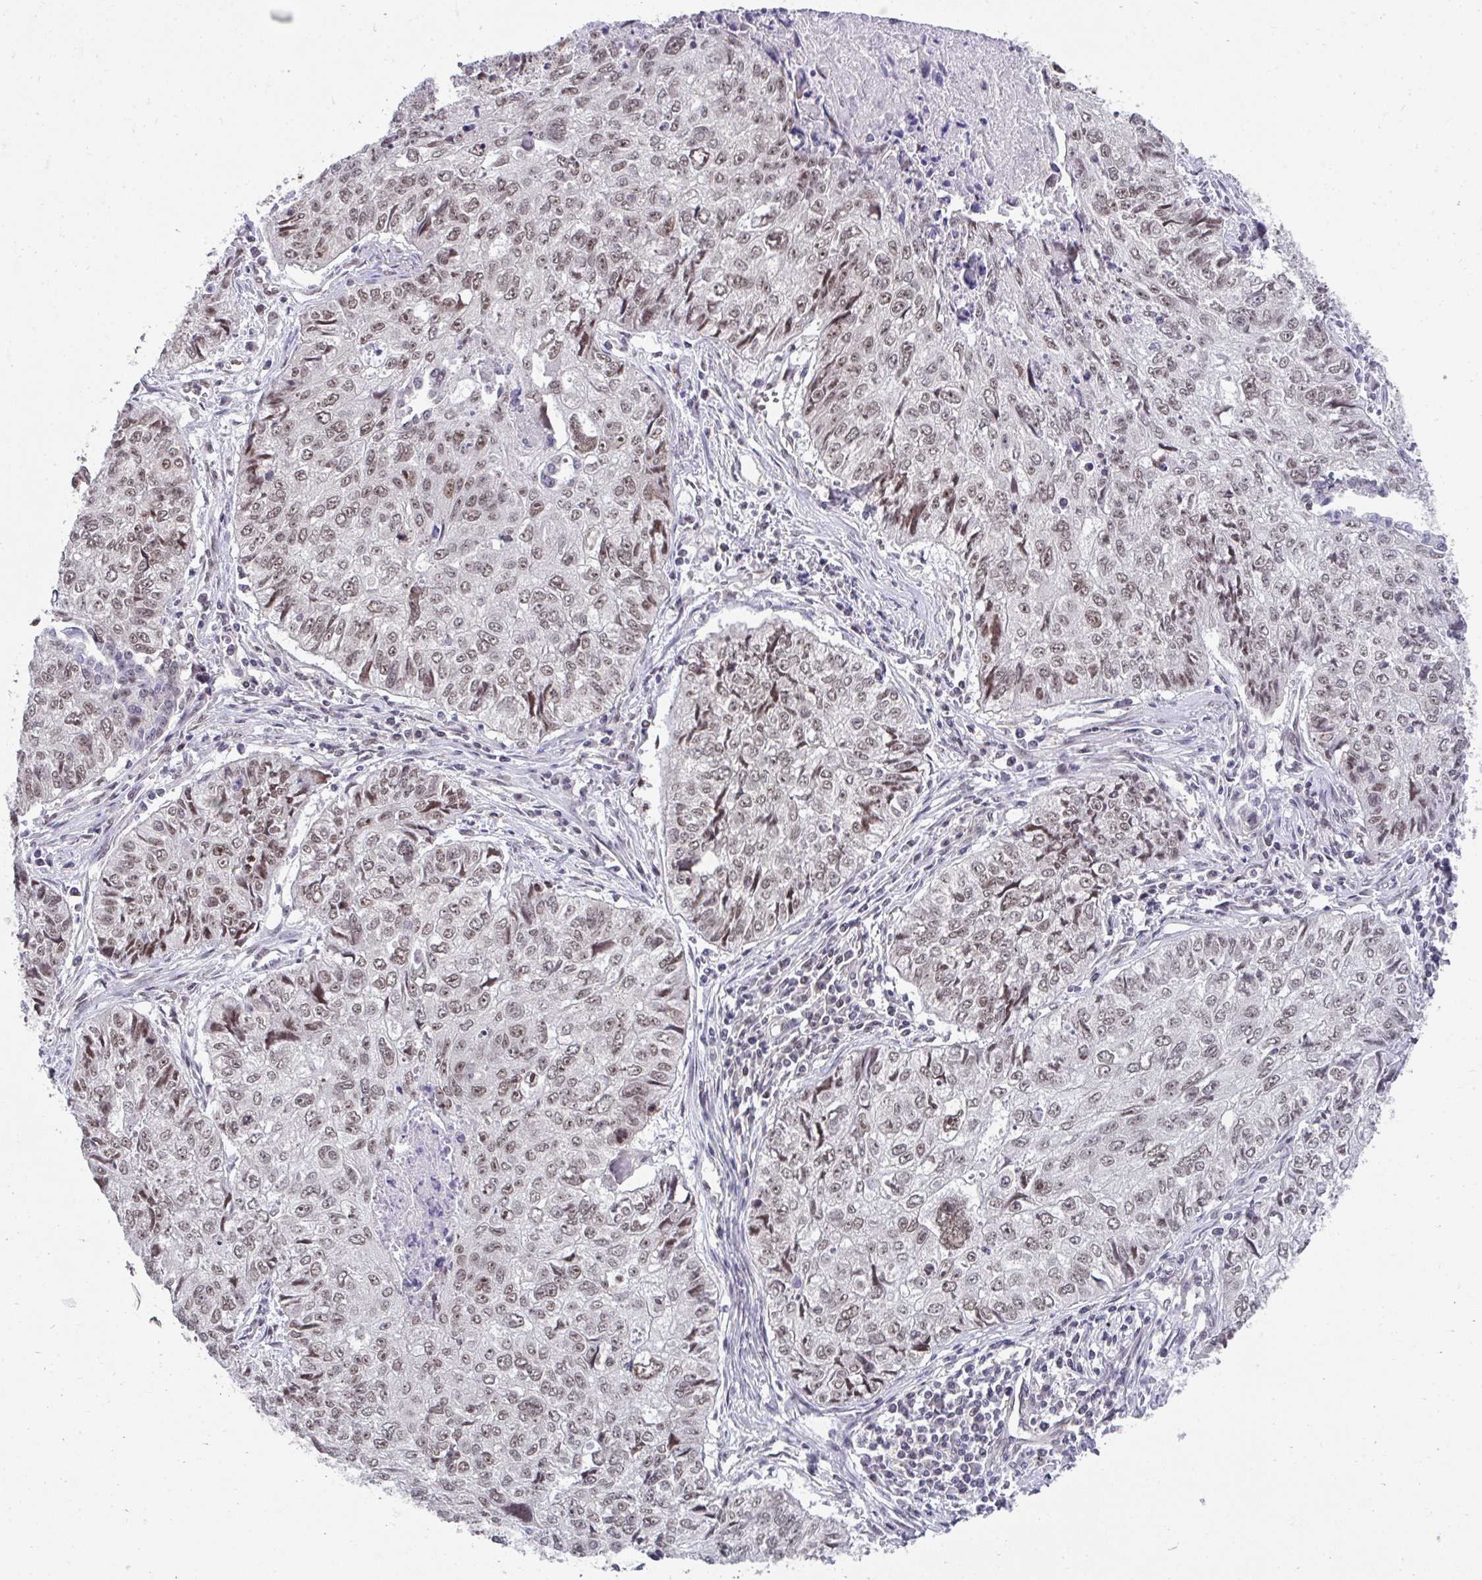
{"staining": {"intensity": "weak", "quantity": ">75%", "location": "nuclear"}, "tissue": "lung cancer", "cell_type": "Tumor cells", "image_type": "cancer", "snomed": [{"axis": "morphology", "description": "Normal morphology"}, {"axis": "morphology", "description": "Aneuploidy"}, {"axis": "morphology", "description": "Squamous cell carcinoma, NOS"}, {"axis": "topography", "description": "Lymph node"}, {"axis": "topography", "description": "Lung"}], "caption": "High-power microscopy captured an IHC micrograph of lung cancer (squamous cell carcinoma), revealing weak nuclear staining in approximately >75% of tumor cells.", "gene": "HIRA", "patient": {"sex": "female", "age": 76}}